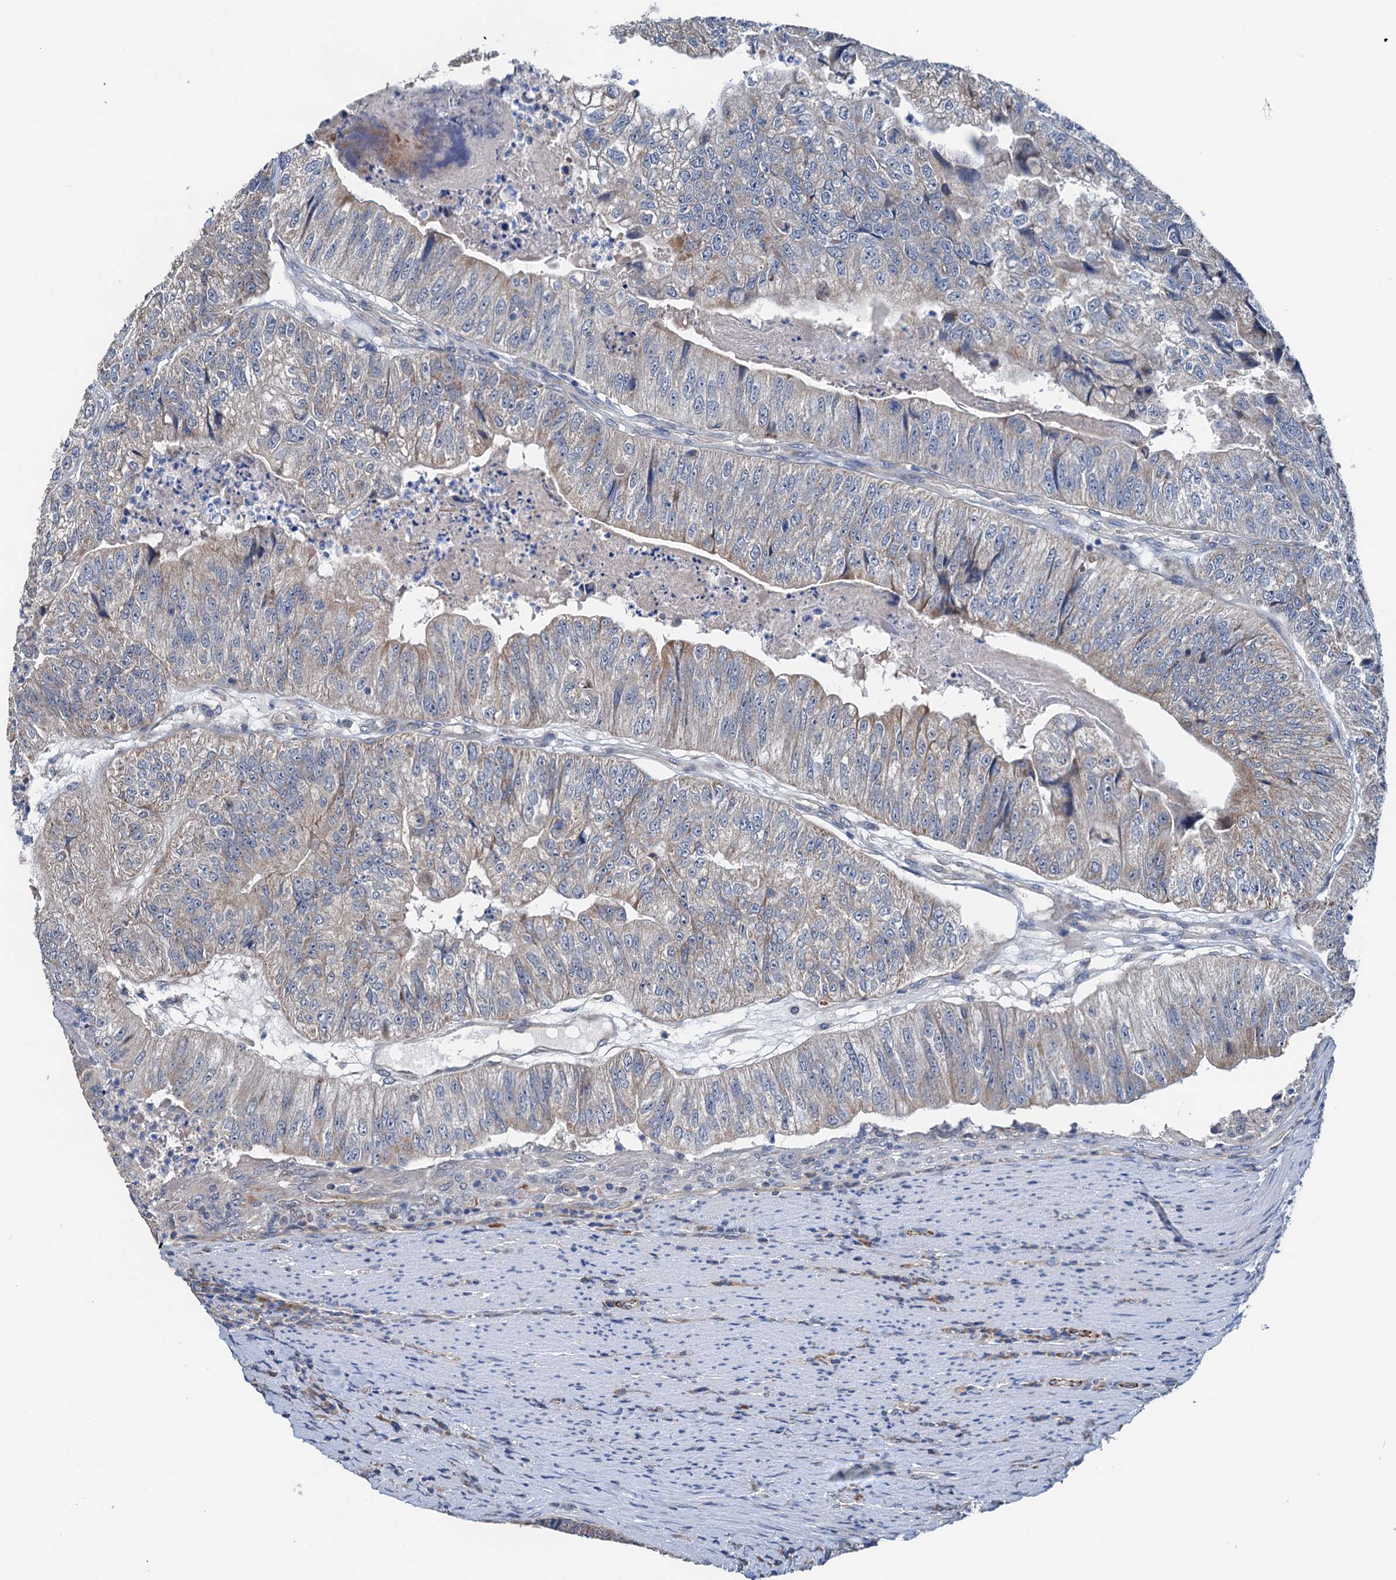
{"staining": {"intensity": "weak", "quantity": ">75%", "location": "cytoplasmic/membranous"}, "tissue": "colorectal cancer", "cell_type": "Tumor cells", "image_type": "cancer", "snomed": [{"axis": "morphology", "description": "Adenocarcinoma, NOS"}, {"axis": "topography", "description": "Colon"}], "caption": "IHC staining of colorectal adenocarcinoma, which exhibits low levels of weak cytoplasmic/membranous positivity in approximately >75% of tumor cells indicating weak cytoplasmic/membranous protein positivity. The staining was performed using DAB (3,3'-diaminobenzidine) (brown) for protein detection and nuclei were counterstained in hematoxylin (blue).", "gene": "ELAC1", "patient": {"sex": "female", "age": 67}}